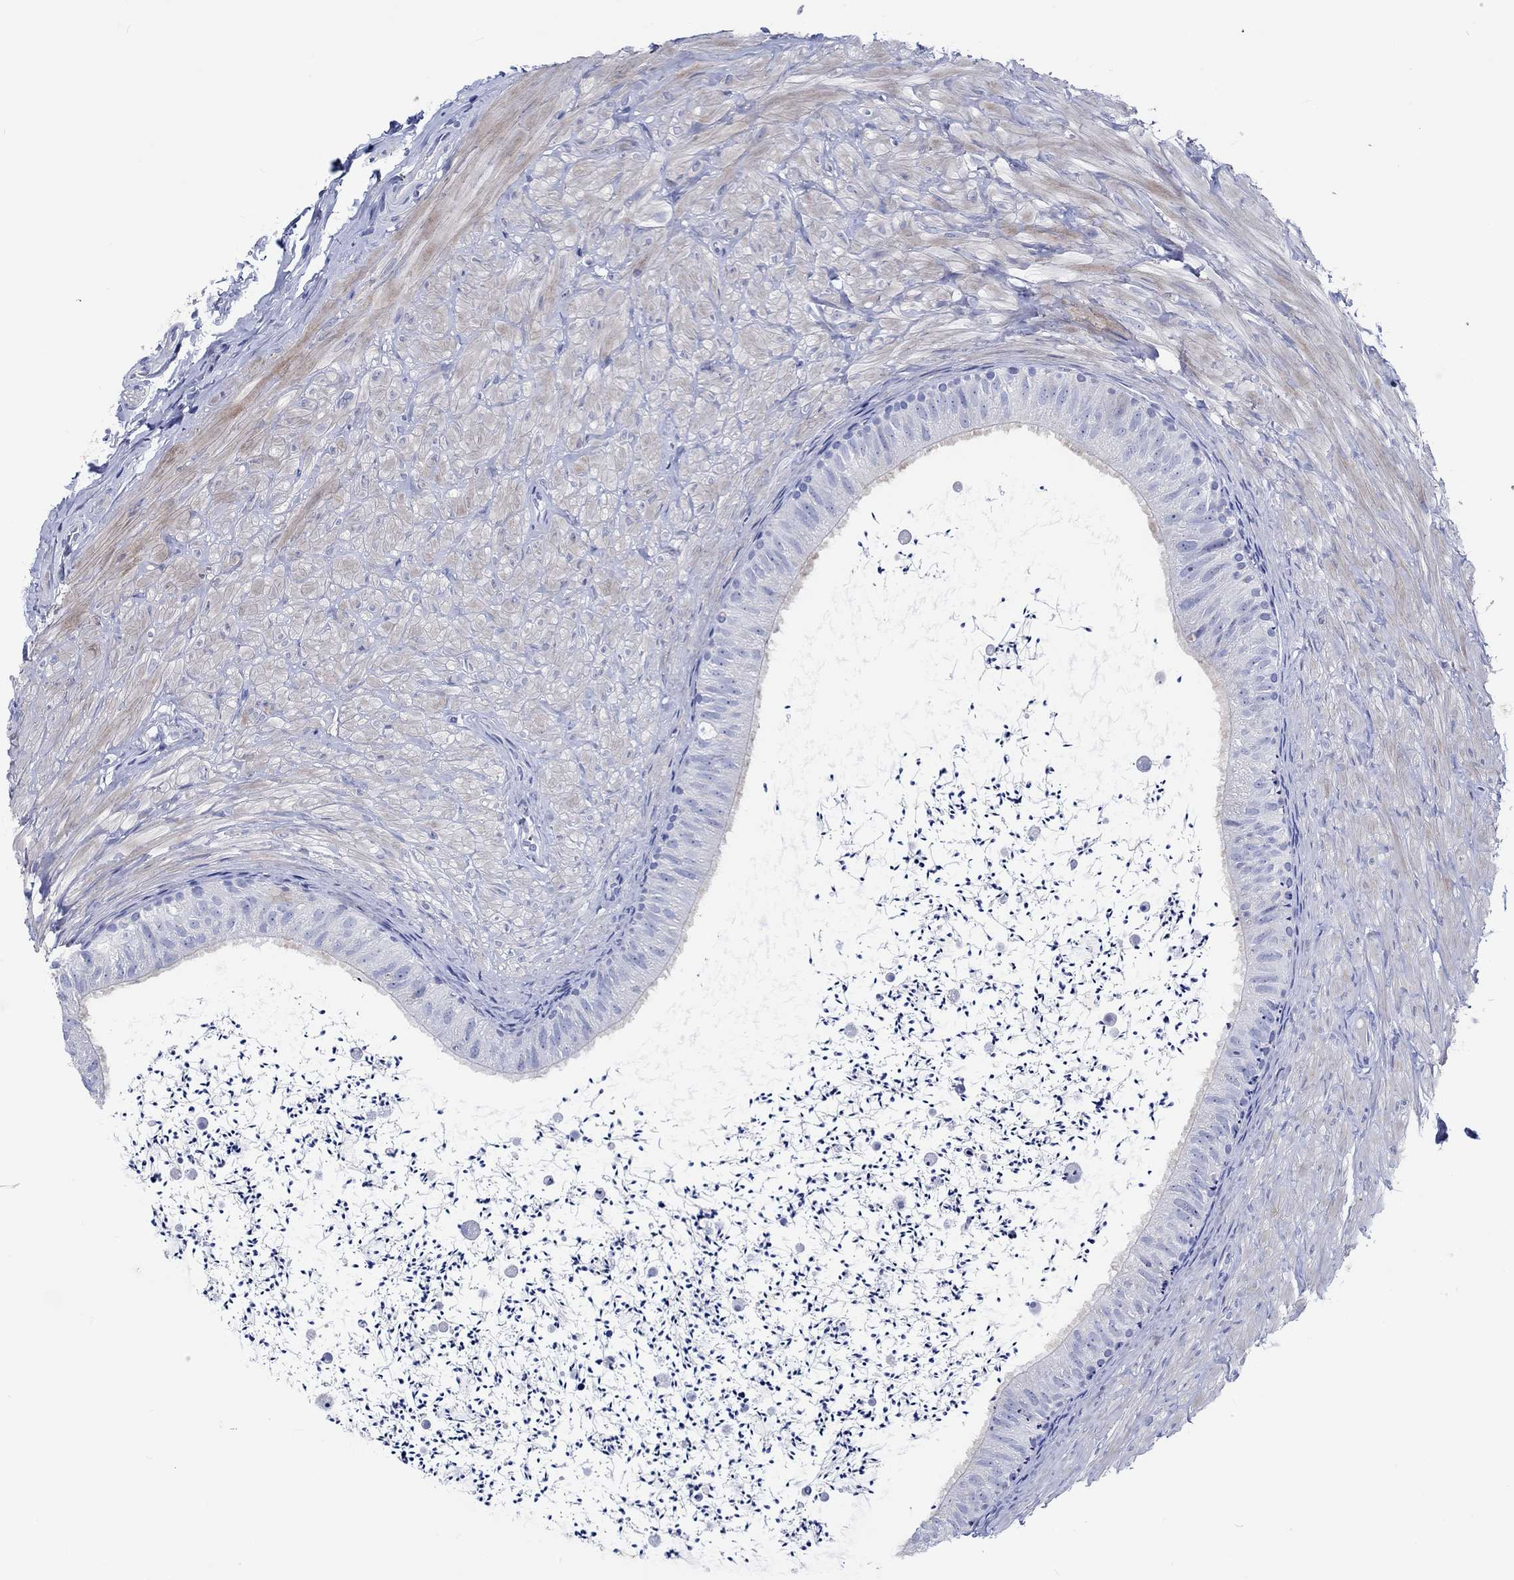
{"staining": {"intensity": "negative", "quantity": "none", "location": "none"}, "tissue": "epididymis", "cell_type": "Glandular cells", "image_type": "normal", "snomed": [{"axis": "morphology", "description": "Normal tissue, NOS"}, {"axis": "topography", "description": "Epididymis"}], "caption": "Immunohistochemistry (IHC) of benign human epididymis reveals no staining in glandular cells.", "gene": "SHISA4", "patient": {"sex": "male", "age": 32}}